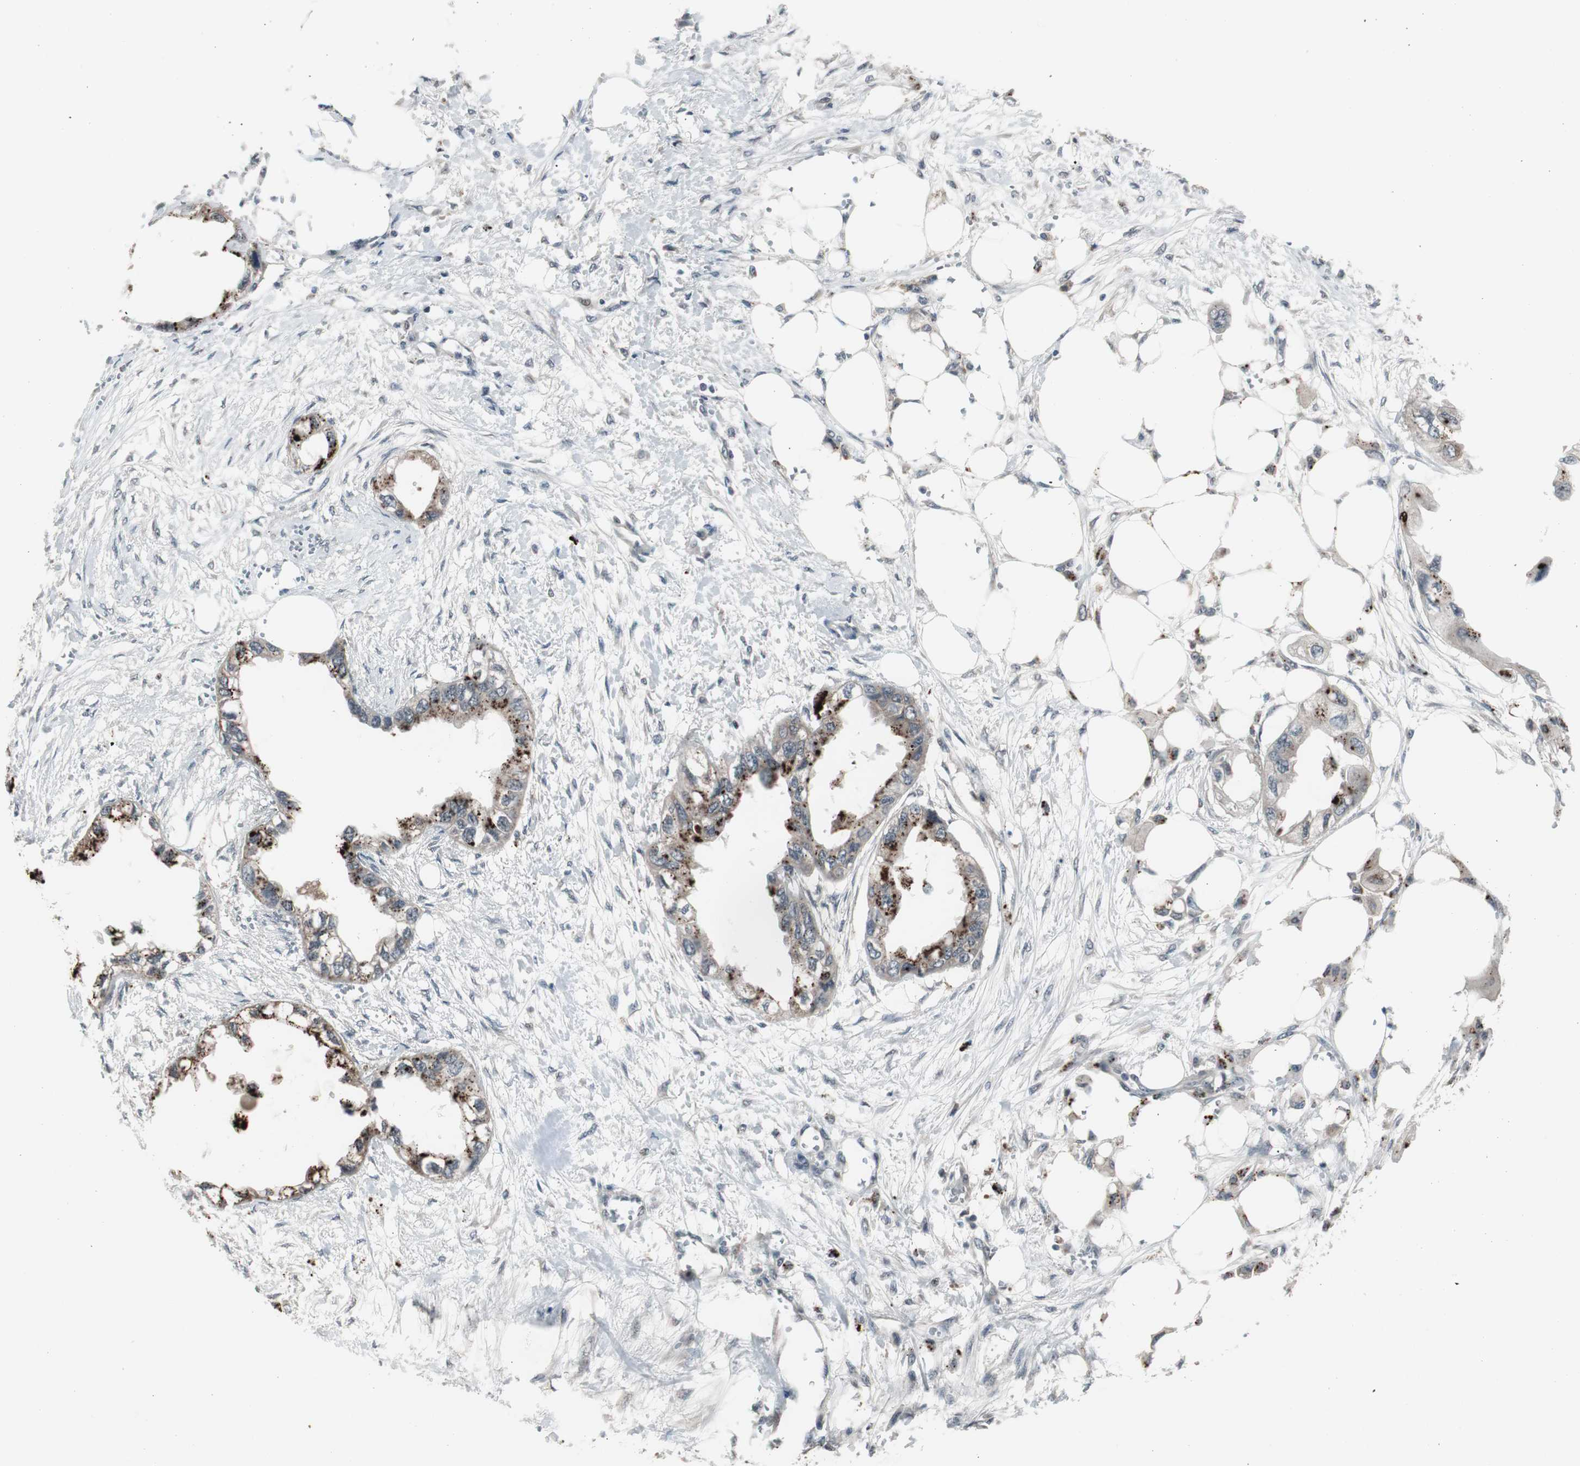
{"staining": {"intensity": "strong", "quantity": "25%-75%", "location": "cytoplasmic/membranous"}, "tissue": "endometrial cancer", "cell_type": "Tumor cells", "image_type": "cancer", "snomed": [{"axis": "morphology", "description": "Adenocarcinoma, NOS"}, {"axis": "topography", "description": "Endometrium"}], "caption": "Strong cytoplasmic/membranous positivity is appreciated in about 25%-75% of tumor cells in endometrial cancer (adenocarcinoma). (DAB (3,3'-diaminobenzidine) IHC, brown staining for protein, blue staining for nuclei).", "gene": "BOLA1", "patient": {"sex": "female", "age": 67}}